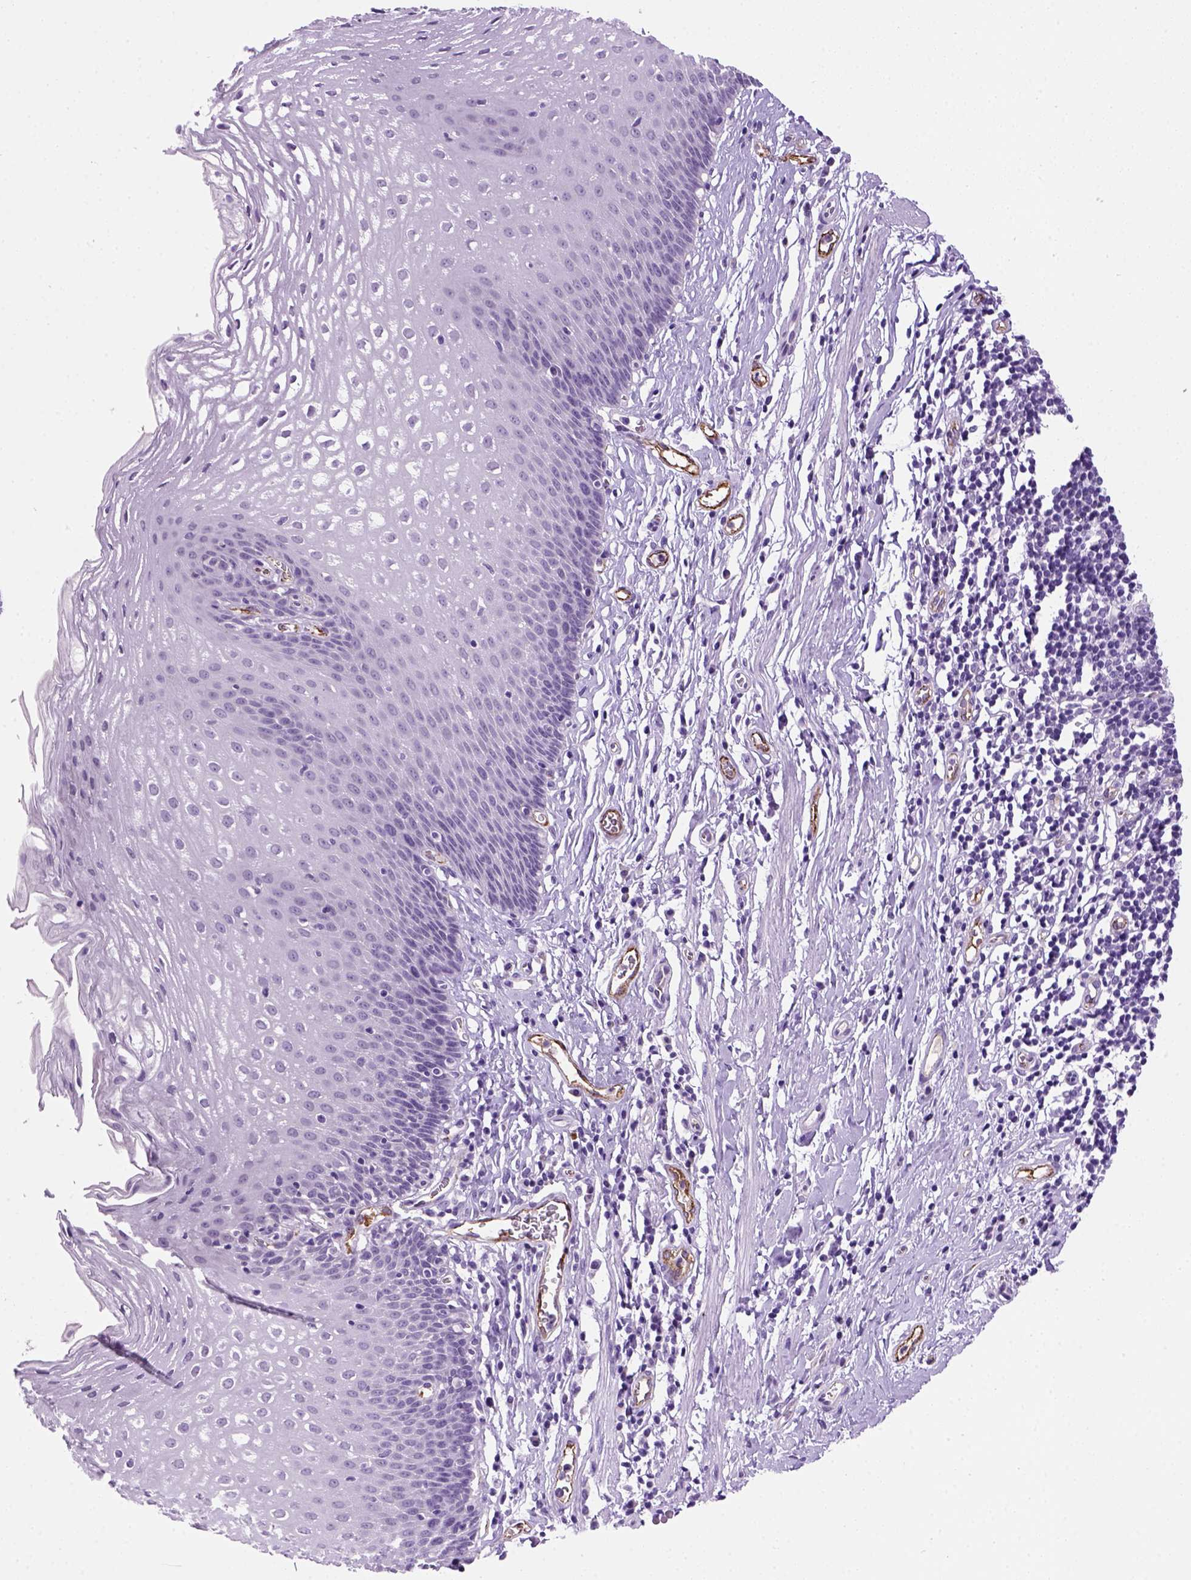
{"staining": {"intensity": "negative", "quantity": "none", "location": "none"}, "tissue": "esophagus", "cell_type": "Squamous epithelial cells", "image_type": "normal", "snomed": [{"axis": "morphology", "description": "Normal tissue, NOS"}, {"axis": "topography", "description": "Esophagus"}], "caption": "A histopathology image of human esophagus is negative for staining in squamous epithelial cells. (DAB (3,3'-diaminobenzidine) immunohistochemistry (IHC) visualized using brightfield microscopy, high magnification).", "gene": "VWF", "patient": {"sex": "male", "age": 72}}